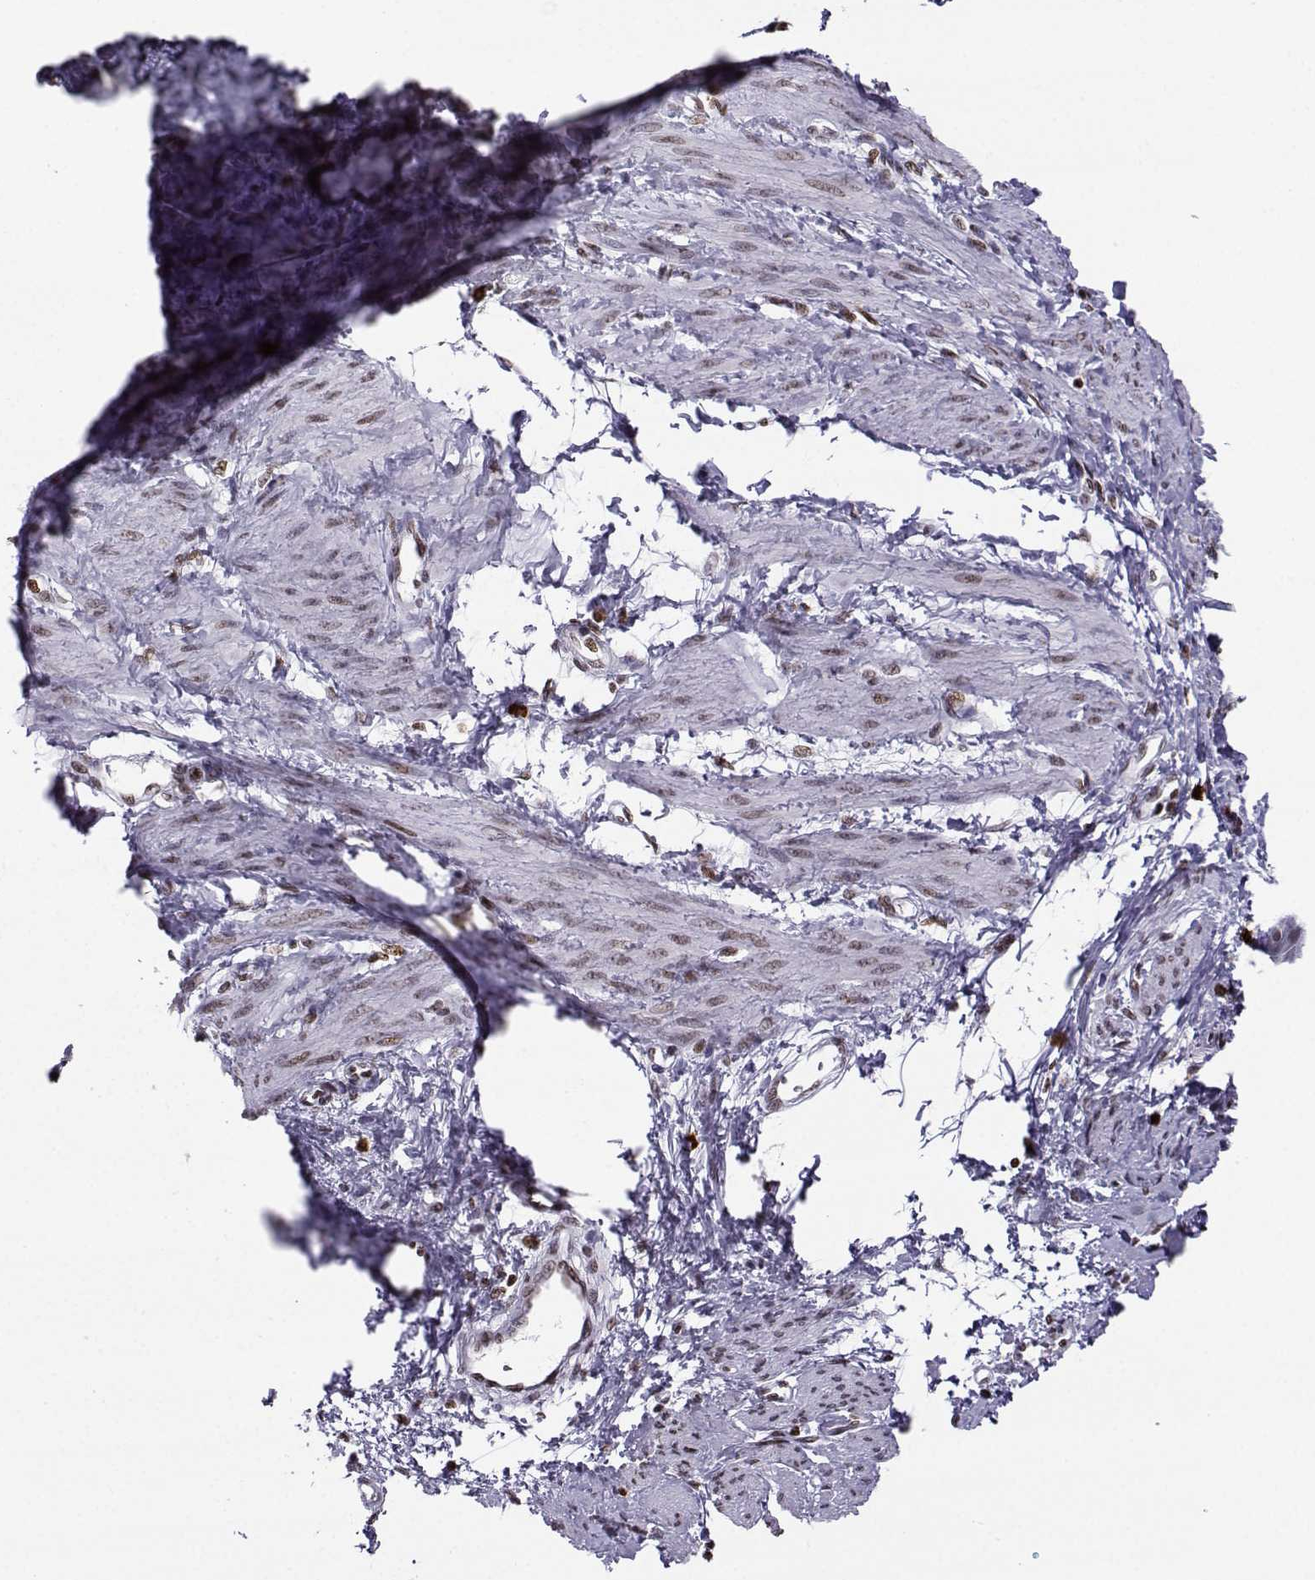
{"staining": {"intensity": "weak", "quantity": "<25%", "location": "nuclear"}, "tissue": "smooth muscle", "cell_type": "Smooth muscle cells", "image_type": "normal", "snomed": [{"axis": "morphology", "description": "Normal tissue, NOS"}, {"axis": "topography", "description": "Smooth muscle"}, {"axis": "topography", "description": "Uterus"}], "caption": "A high-resolution micrograph shows immunohistochemistry staining of benign smooth muscle, which exhibits no significant expression in smooth muscle cells.", "gene": "ZNF19", "patient": {"sex": "female", "age": 39}}